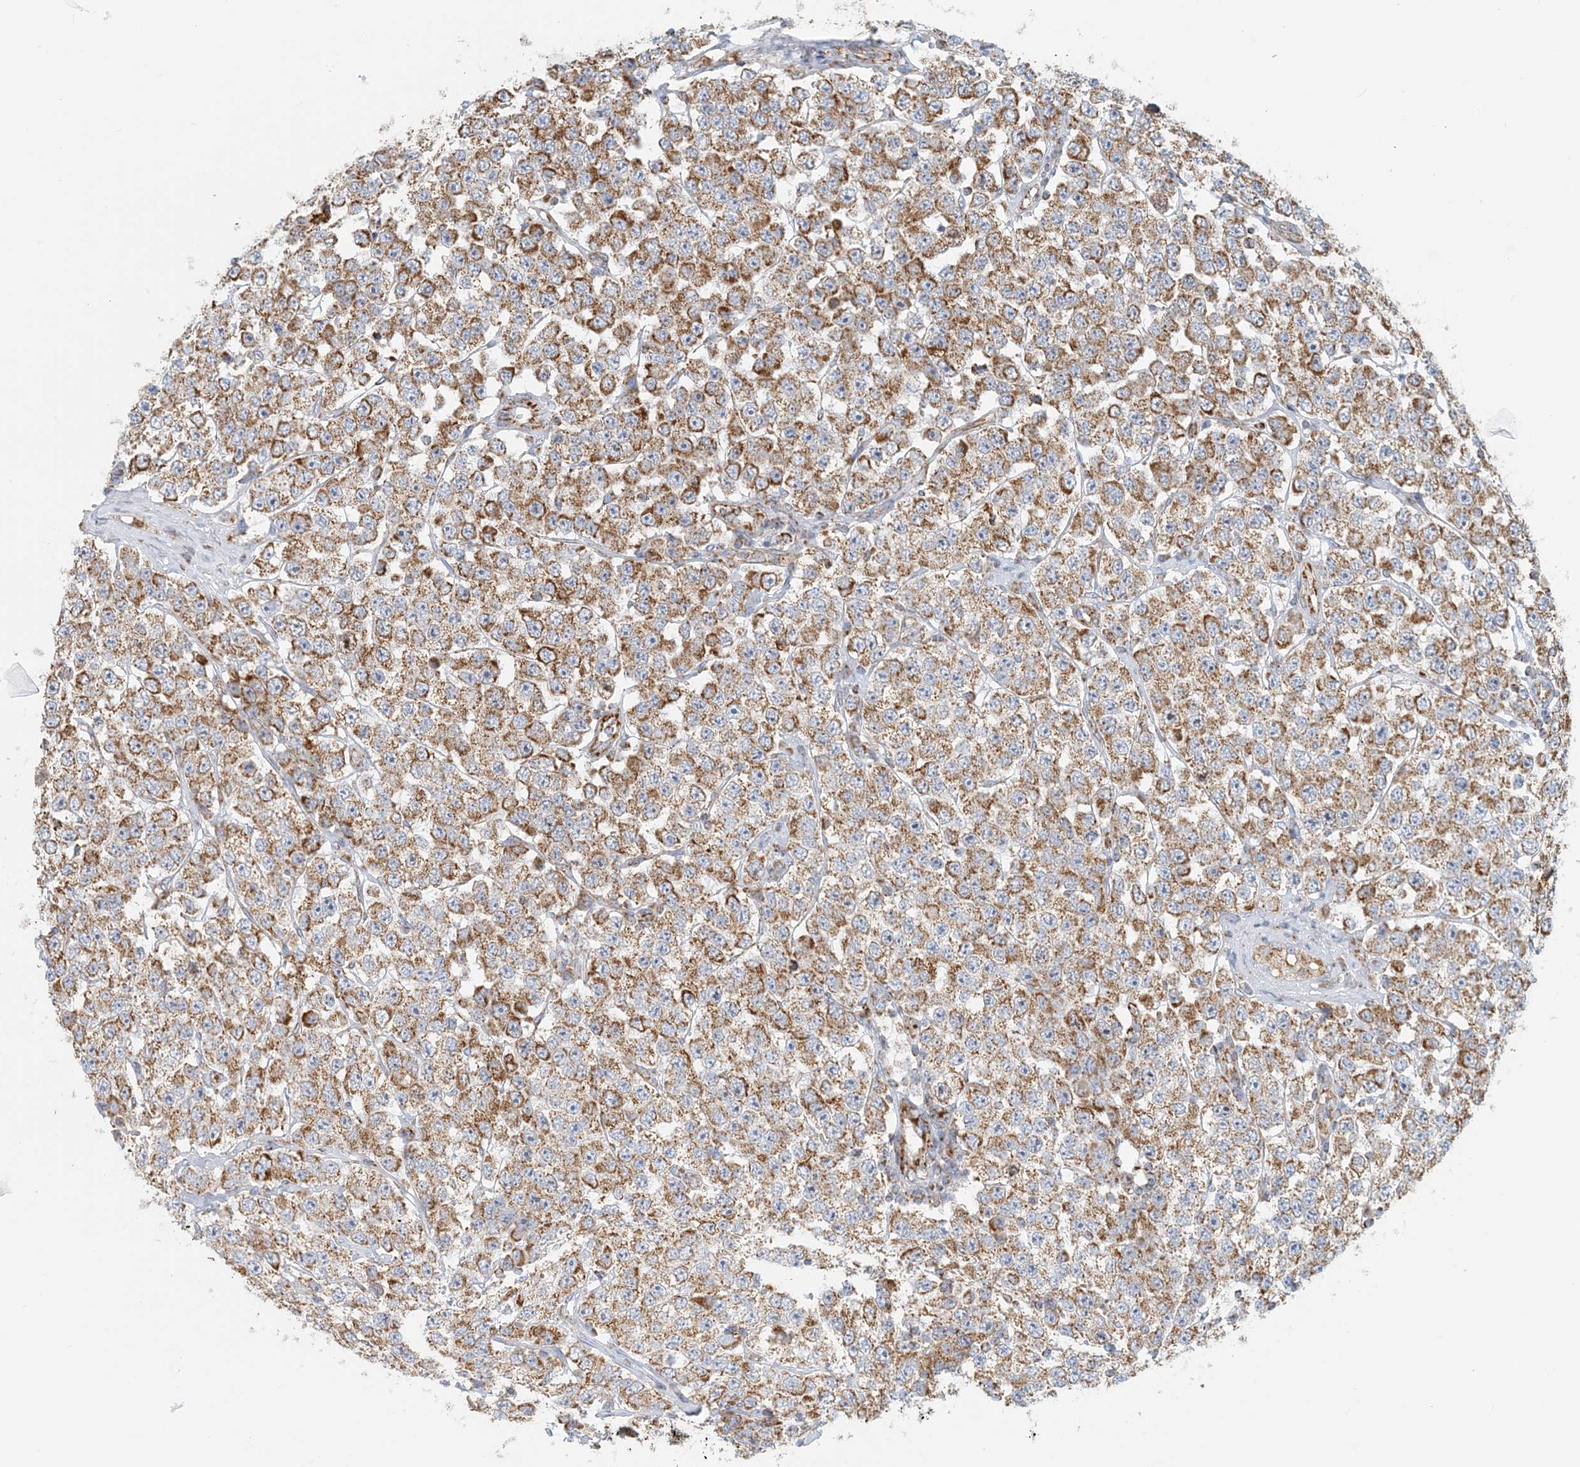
{"staining": {"intensity": "moderate", "quantity": ">75%", "location": "cytoplasmic/membranous"}, "tissue": "testis cancer", "cell_type": "Tumor cells", "image_type": "cancer", "snomed": [{"axis": "morphology", "description": "Seminoma, NOS"}, {"axis": "topography", "description": "Testis"}], "caption": "Protein expression analysis of testis cancer displays moderate cytoplasmic/membranous expression in about >75% of tumor cells. Using DAB (brown) and hematoxylin (blue) stains, captured at high magnification using brightfield microscopy.", "gene": "COA3", "patient": {"sex": "male", "age": 28}}